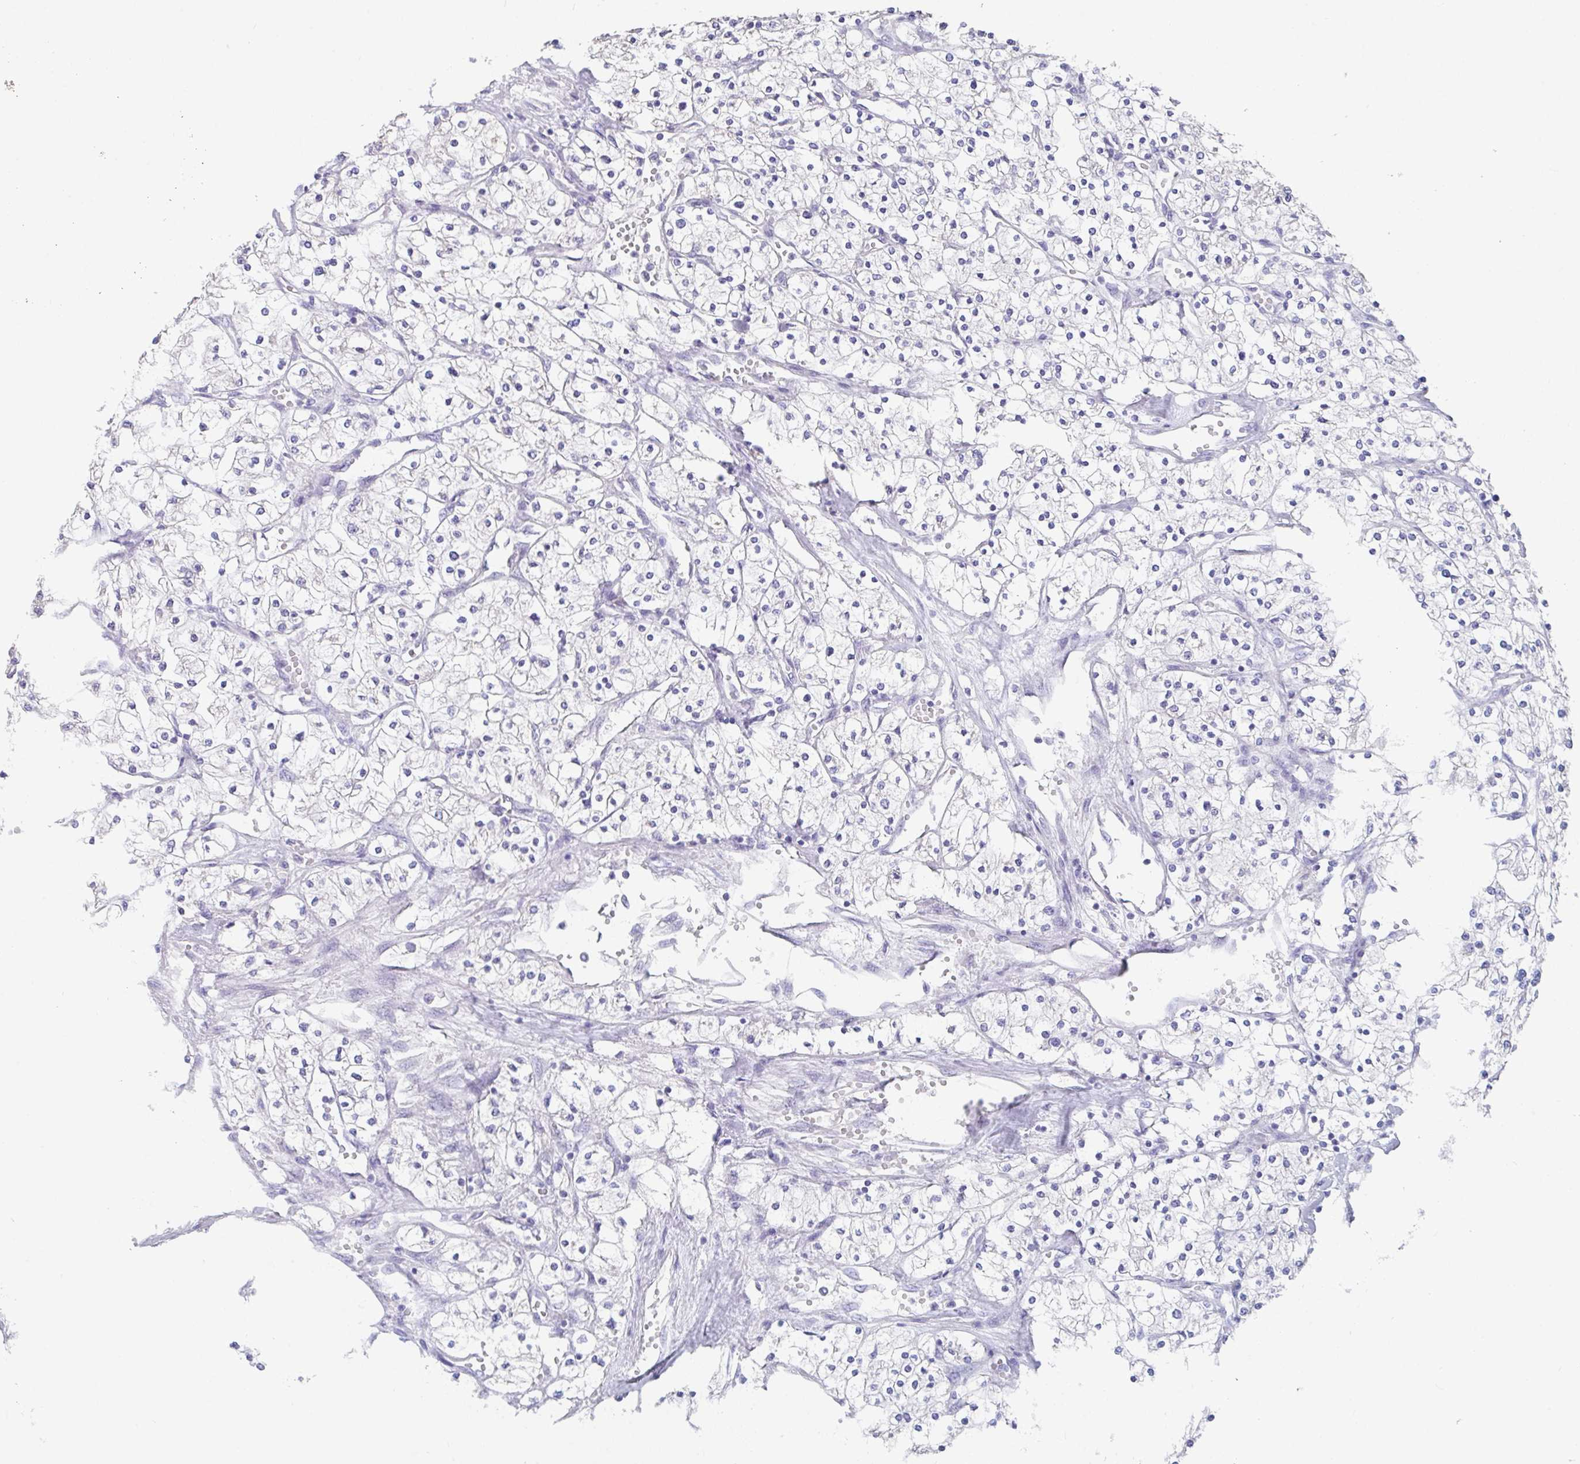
{"staining": {"intensity": "negative", "quantity": "none", "location": "none"}, "tissue": "renal cancer", "cell_type": "Tumor cells", "image_type": "cancer", "snomed": [{"axis": "morphology", "description": "Adenocarcinoma, NOS"}, {"axis": "topography", "description": "Kidney"}], "caption": "A micrograph of renal adenocarcinoma stained for a protein displays no brown staining in tumor cells. (DAB immunohistochemistry (IHC) visualized using brightfield microscopy, high magnification).", "gene": "SLC44A4", "patient": {"sex": "male", "age": 80}}